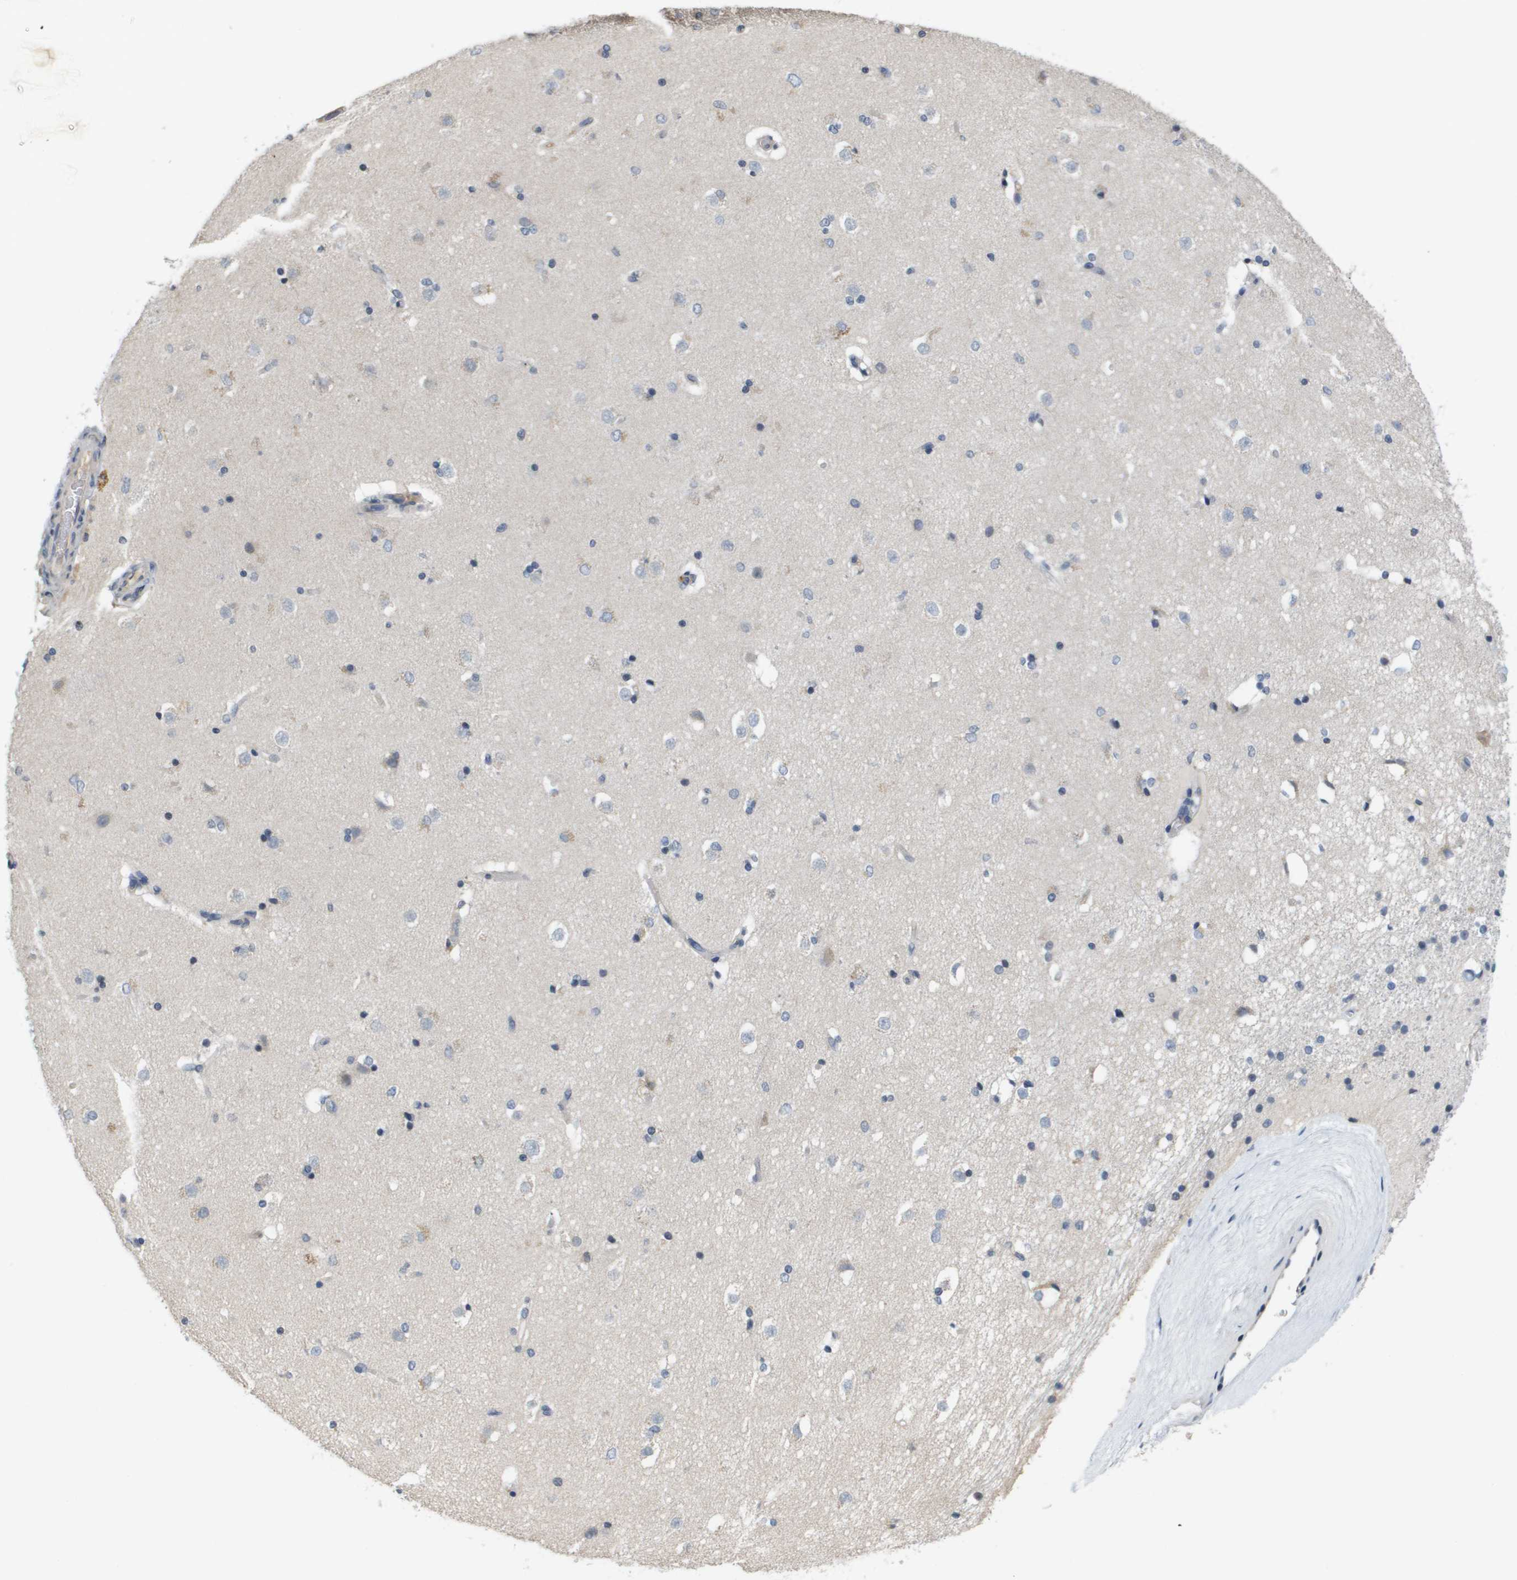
{"staining": {"intensity": "negative", "quantity": "none", "location": "none"}, "tissue": "caudate", "cell_type": "Glial cells", "image_type": "normal", "snomed": [{"axis": "morphology", "description": "Normal tissue, NOS"}, {"axis": "topography", "description": "Lateral ventricle wall"}], "caption": "A photomicrograph of caudate stained for a protein exhibits no brown staining in glial cells.", "gene": "CAPN11", "patient": {"sex": "female", "age": 19}}